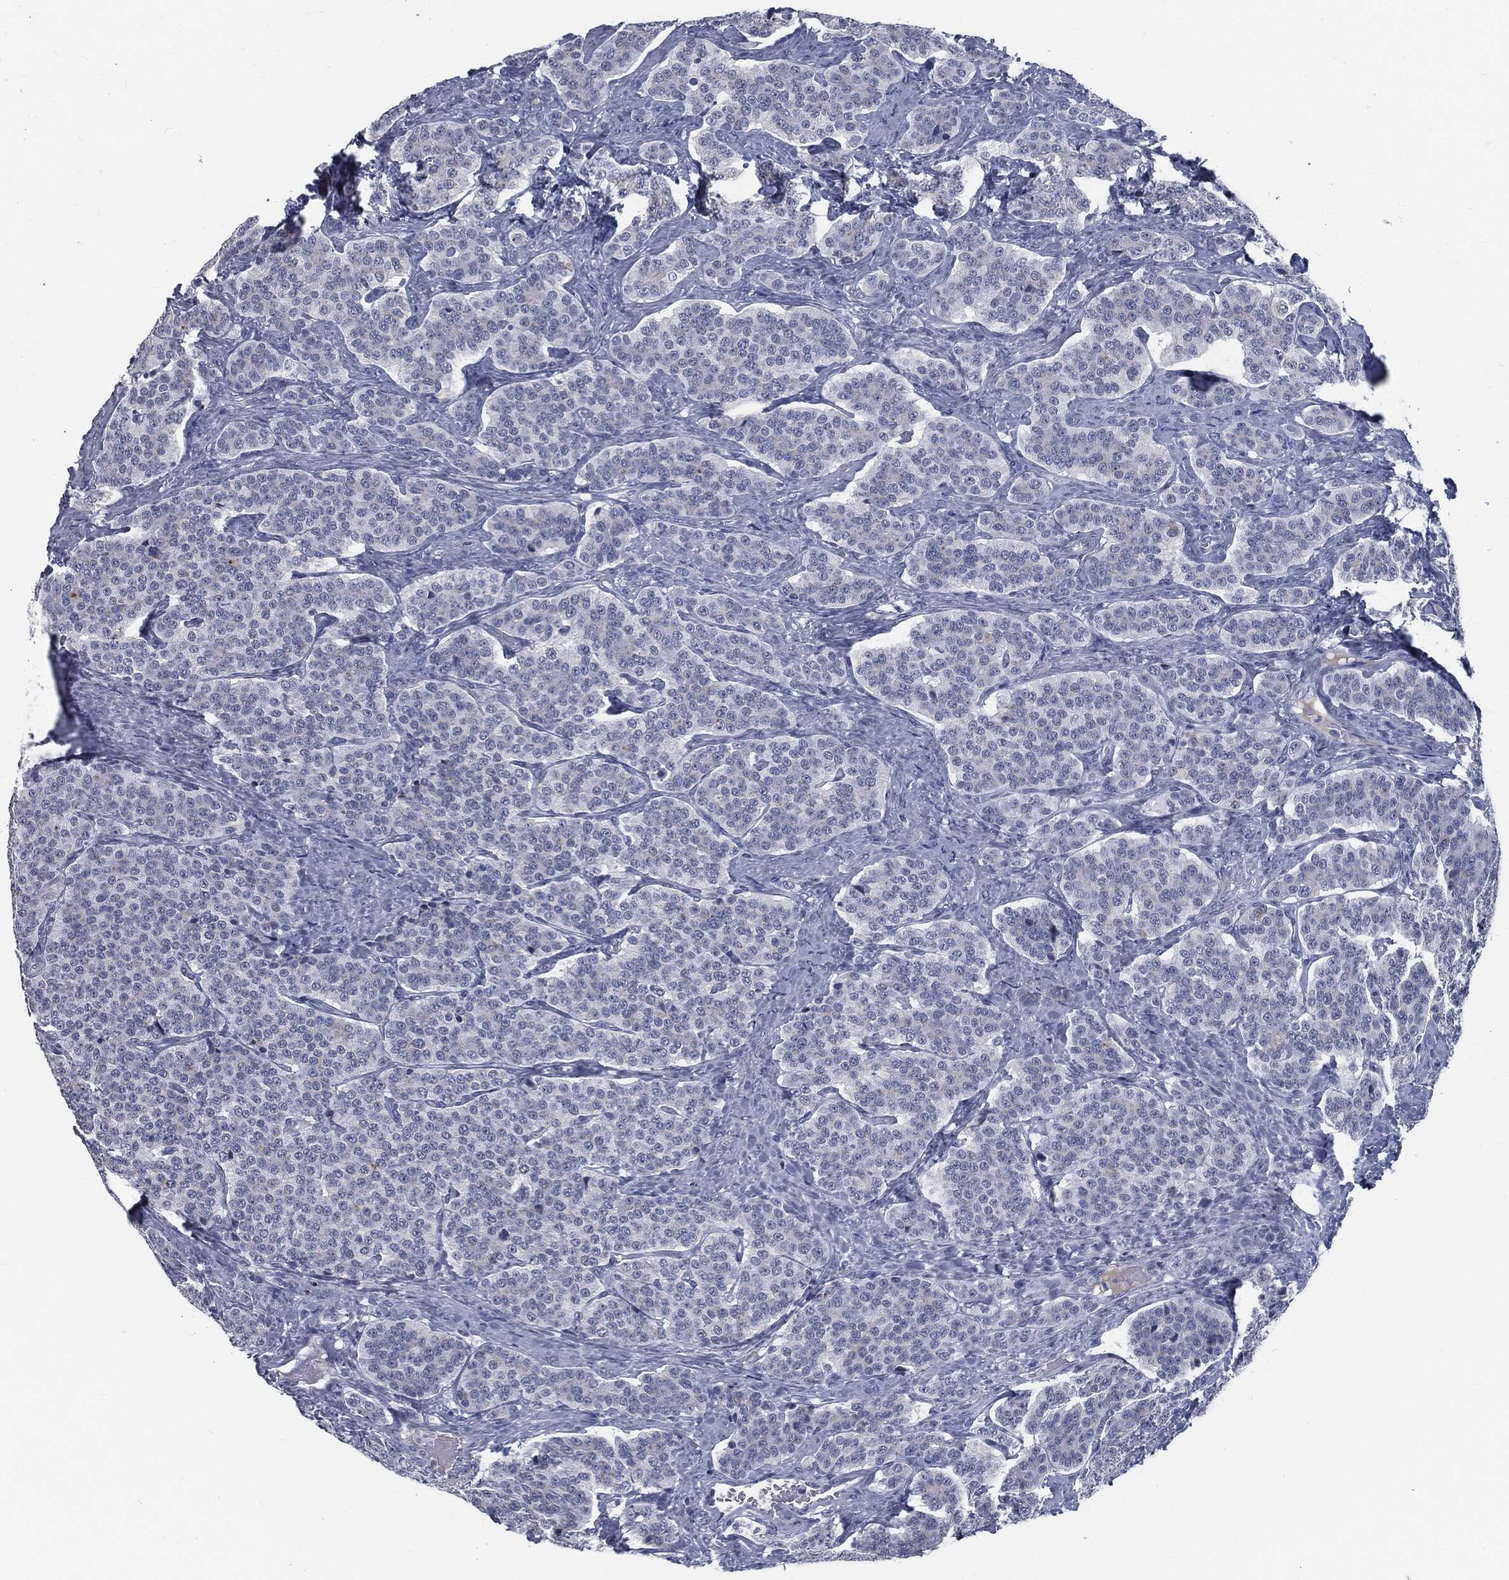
{"staining": {"intensity": "negative", "quantity": "none", "location": "none"}, "tissue": "carcinoid", "cell_type": "Tumor cells", "image_type": "cancer", "snomed": [{"axis": "morphology", "description": "Carcinoid, malignant, NOS"}, {"axis": "topography", "description": "Small intestine"}], "caption": "An immunohistochemistry (IHC) image of carcinoid is shown. There is no staining in tumor cells of carcinoid.", "gene": "MST1", "patient": {"sex": "female", "age": 58}}